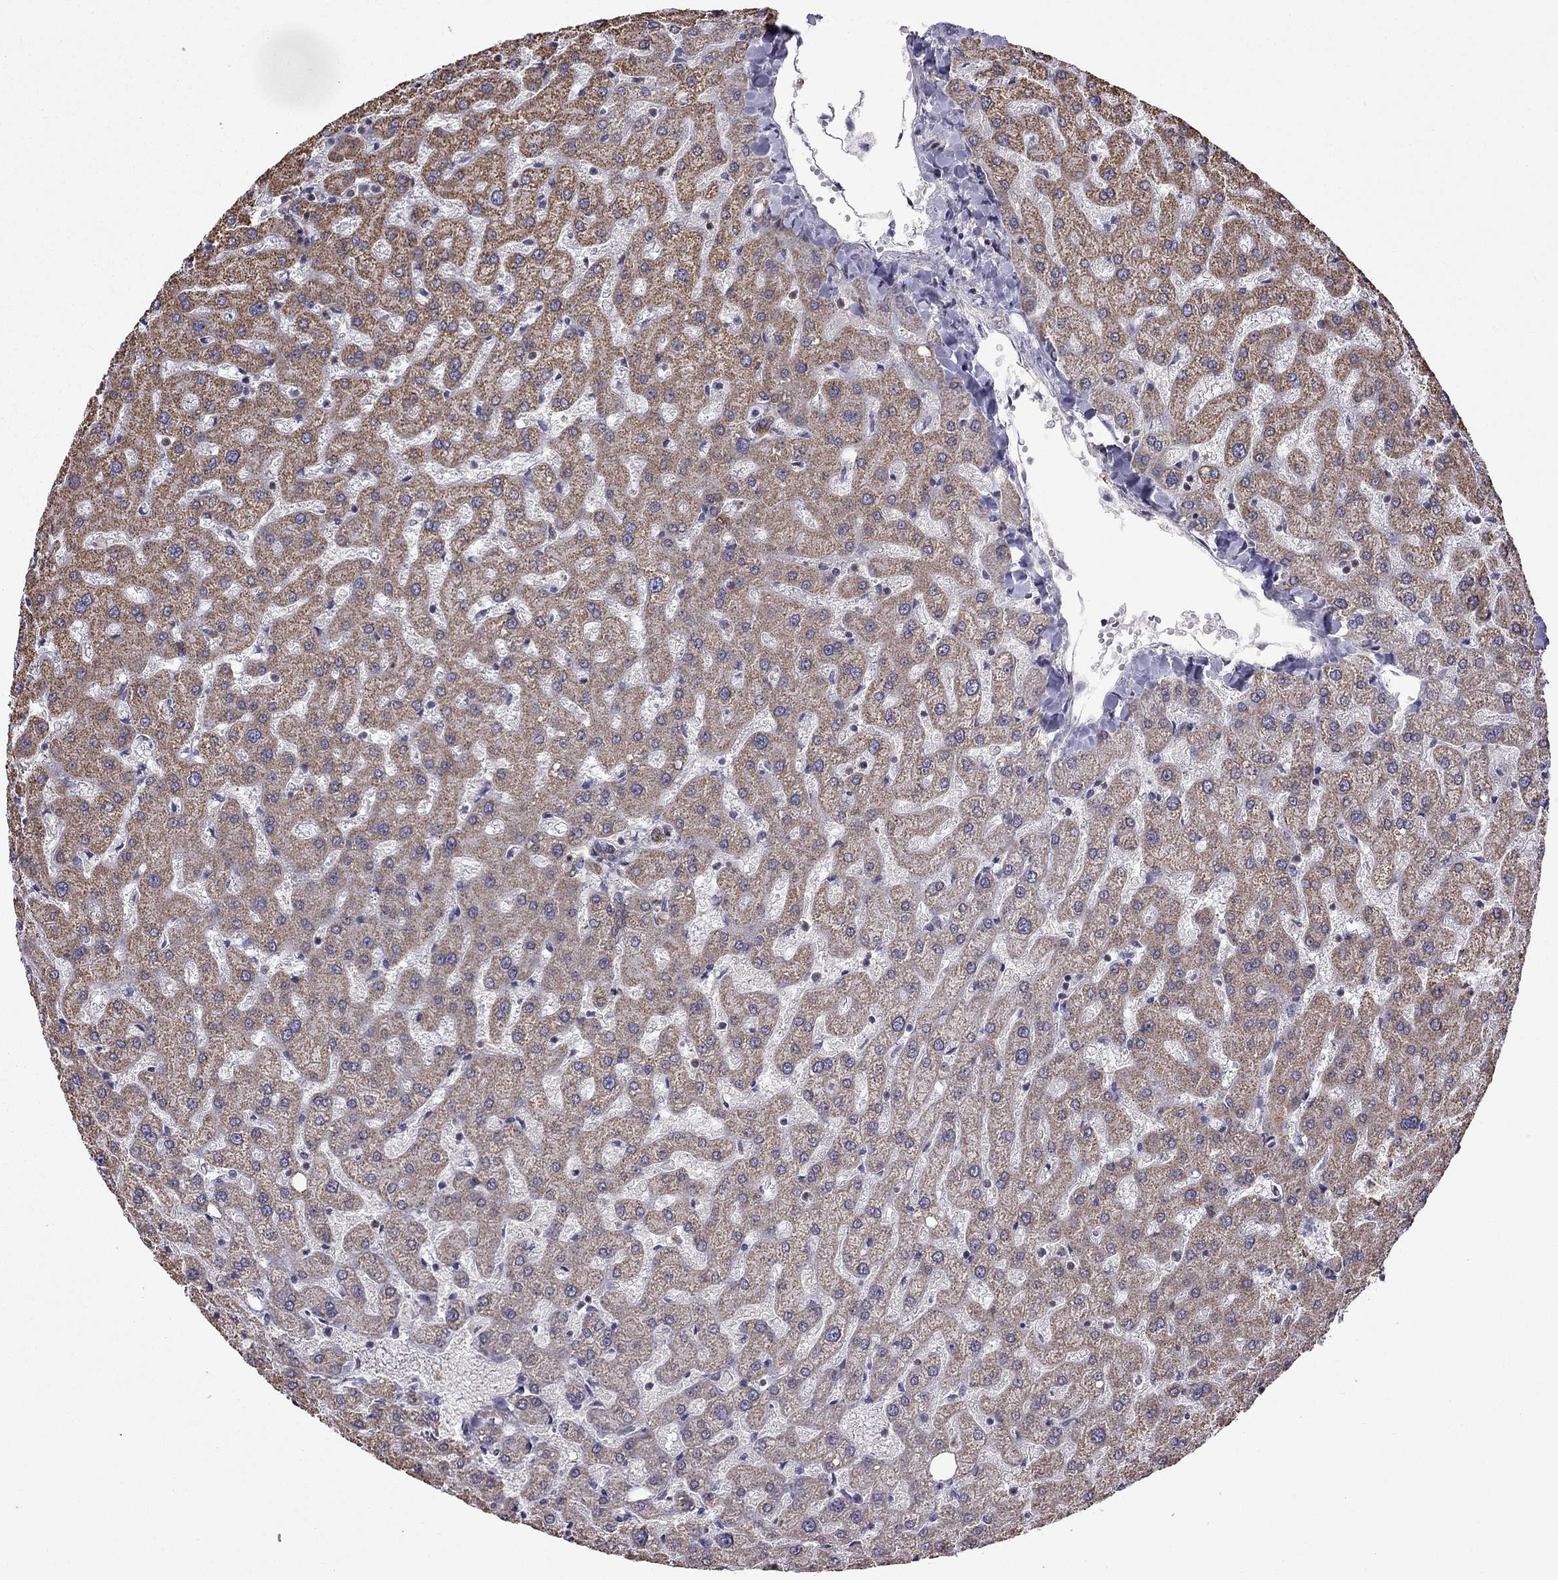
{"staining": {"intensity": "moderate", "quantity": ">75%", "location": "cytoplasmic/membranous"}, "tissue": "liver", "cell_type": "Cholangiocytes", "image_type": "normal", "snomed": [{"axis": "morphology", "description": "Normal tissue, NOS"}, {"axis": "topography", "description": "Liver"}], "caption": "Immunohistochemistry (IHC) of benign liver displays medium levels of moderate cytoplasmic/membranous positivity in approximately >75% of cholangiocytes. The protein of interest is shown in brown color, while the nuclei are stained blue.", "gene": "MAP4", "patient": {"sex": "female", "age": 50}}